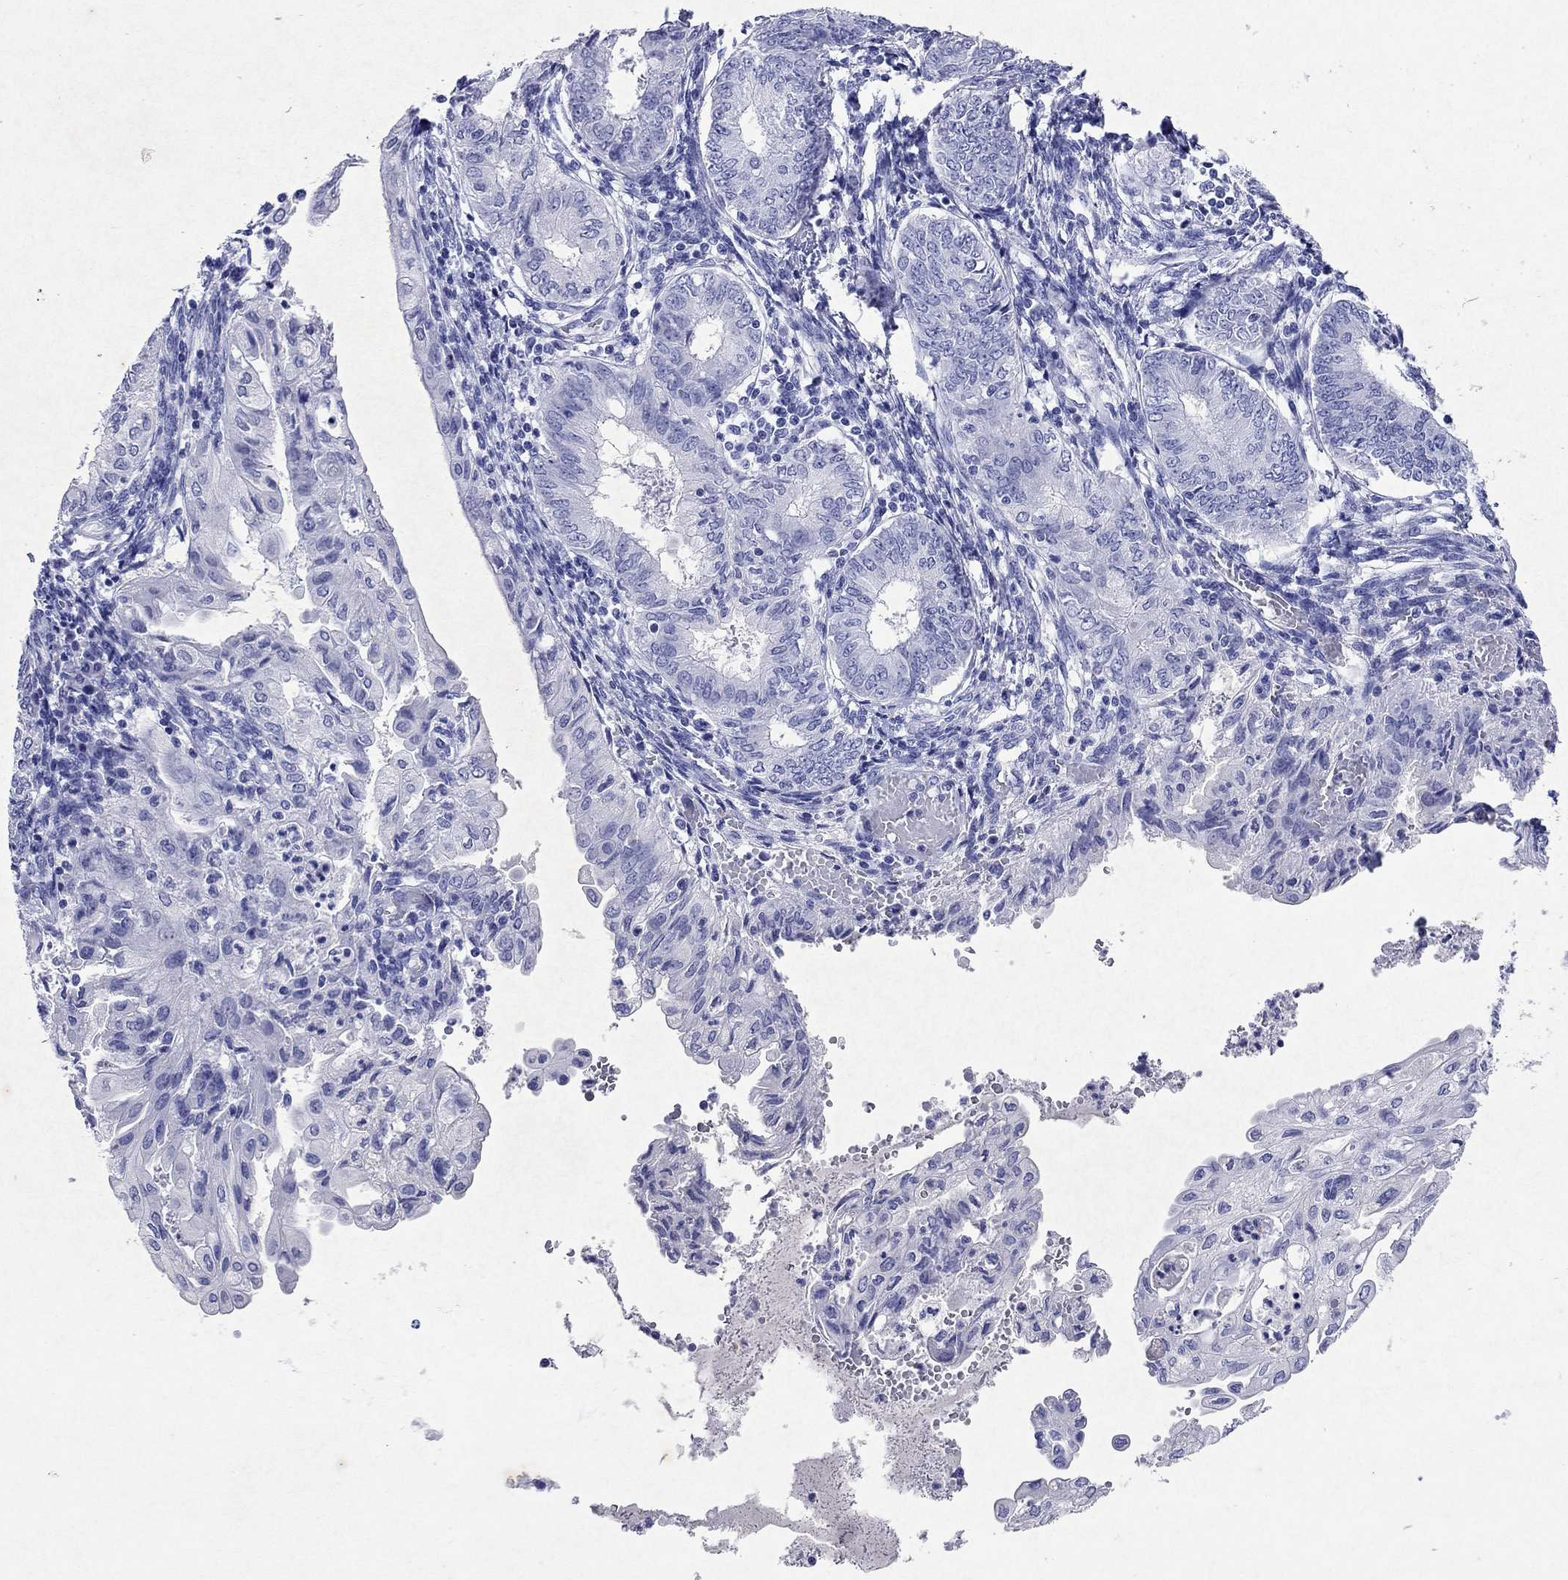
{"staining": {"intensity": "negative", "quantity": "none", "location": "none"}, "tissue": "endometrial cancer", "cell_type": "Tumor cells", "image_type": "cancer", "snomed": [{"axis": "morphology", "description": "Adenocarcinoma, NOS"}, {"axis": "topography", "description": "Endometrium"}], "caption": "The immunohistochemistry (IHC) micrograph has no significant expression in tumor cells of adenocarcinoma (endometrial) tissue.", "gene": "ARMC12", "patient": {"sex": "female", "age": 68}}